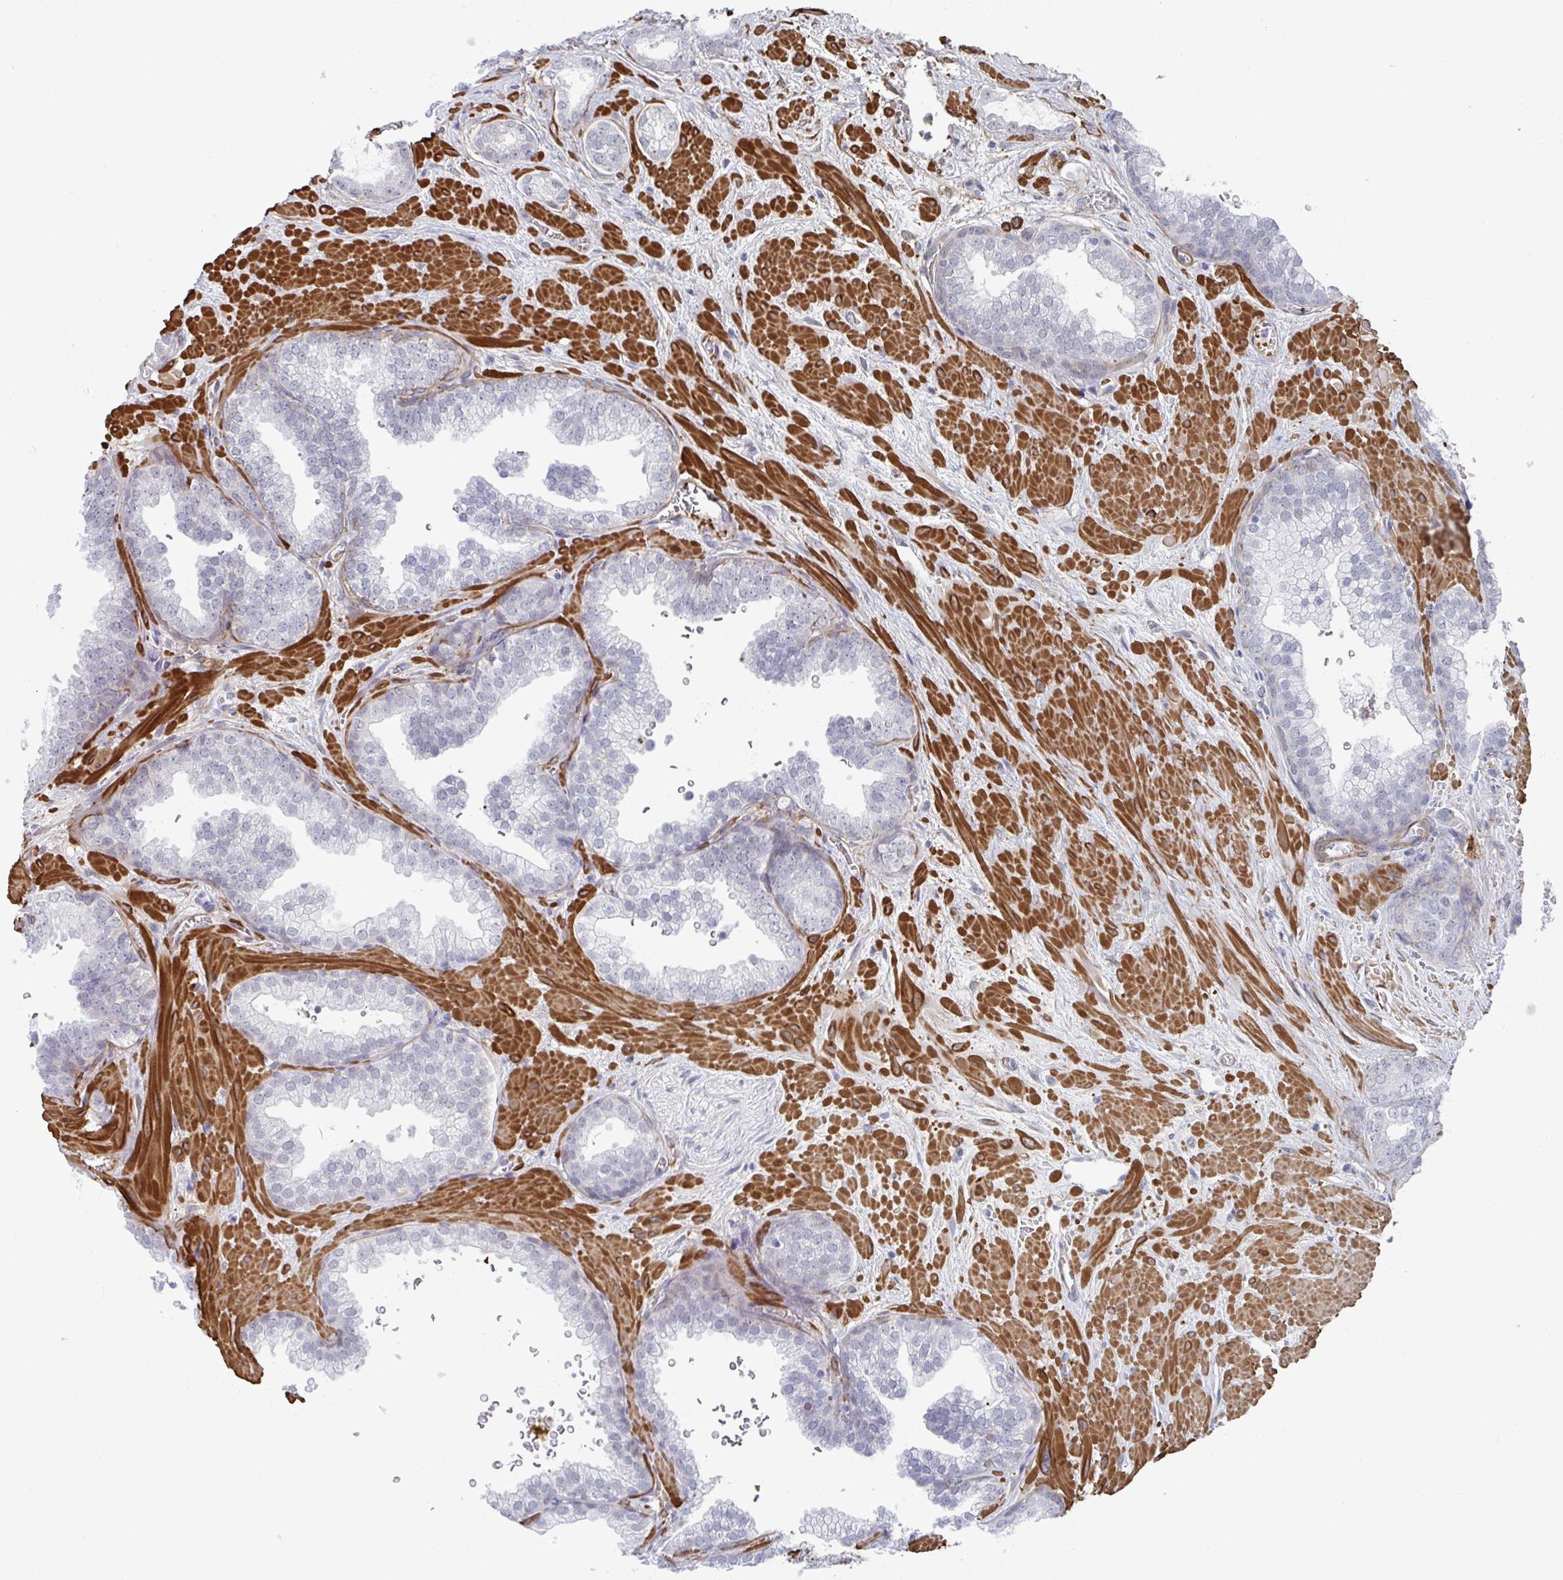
{"staining": {"intensity": "negative", "quantity": "none", "location": "none"}, "tissue": "prostate cancer", "cell_type": "Tumor cells", "image_type": "cancer", "snomed": [{"axis": "morphology", "description": "Adenocarcinoma, High grade"}, {"axis": "topography", "description": "Prostate"}], "caption": "An image of human prostate adenocarcinoma (high-grade) is negative for staining in tumor cells.", "gene": "NEURL4", "patient": {"sex": "male", "age": 58}}